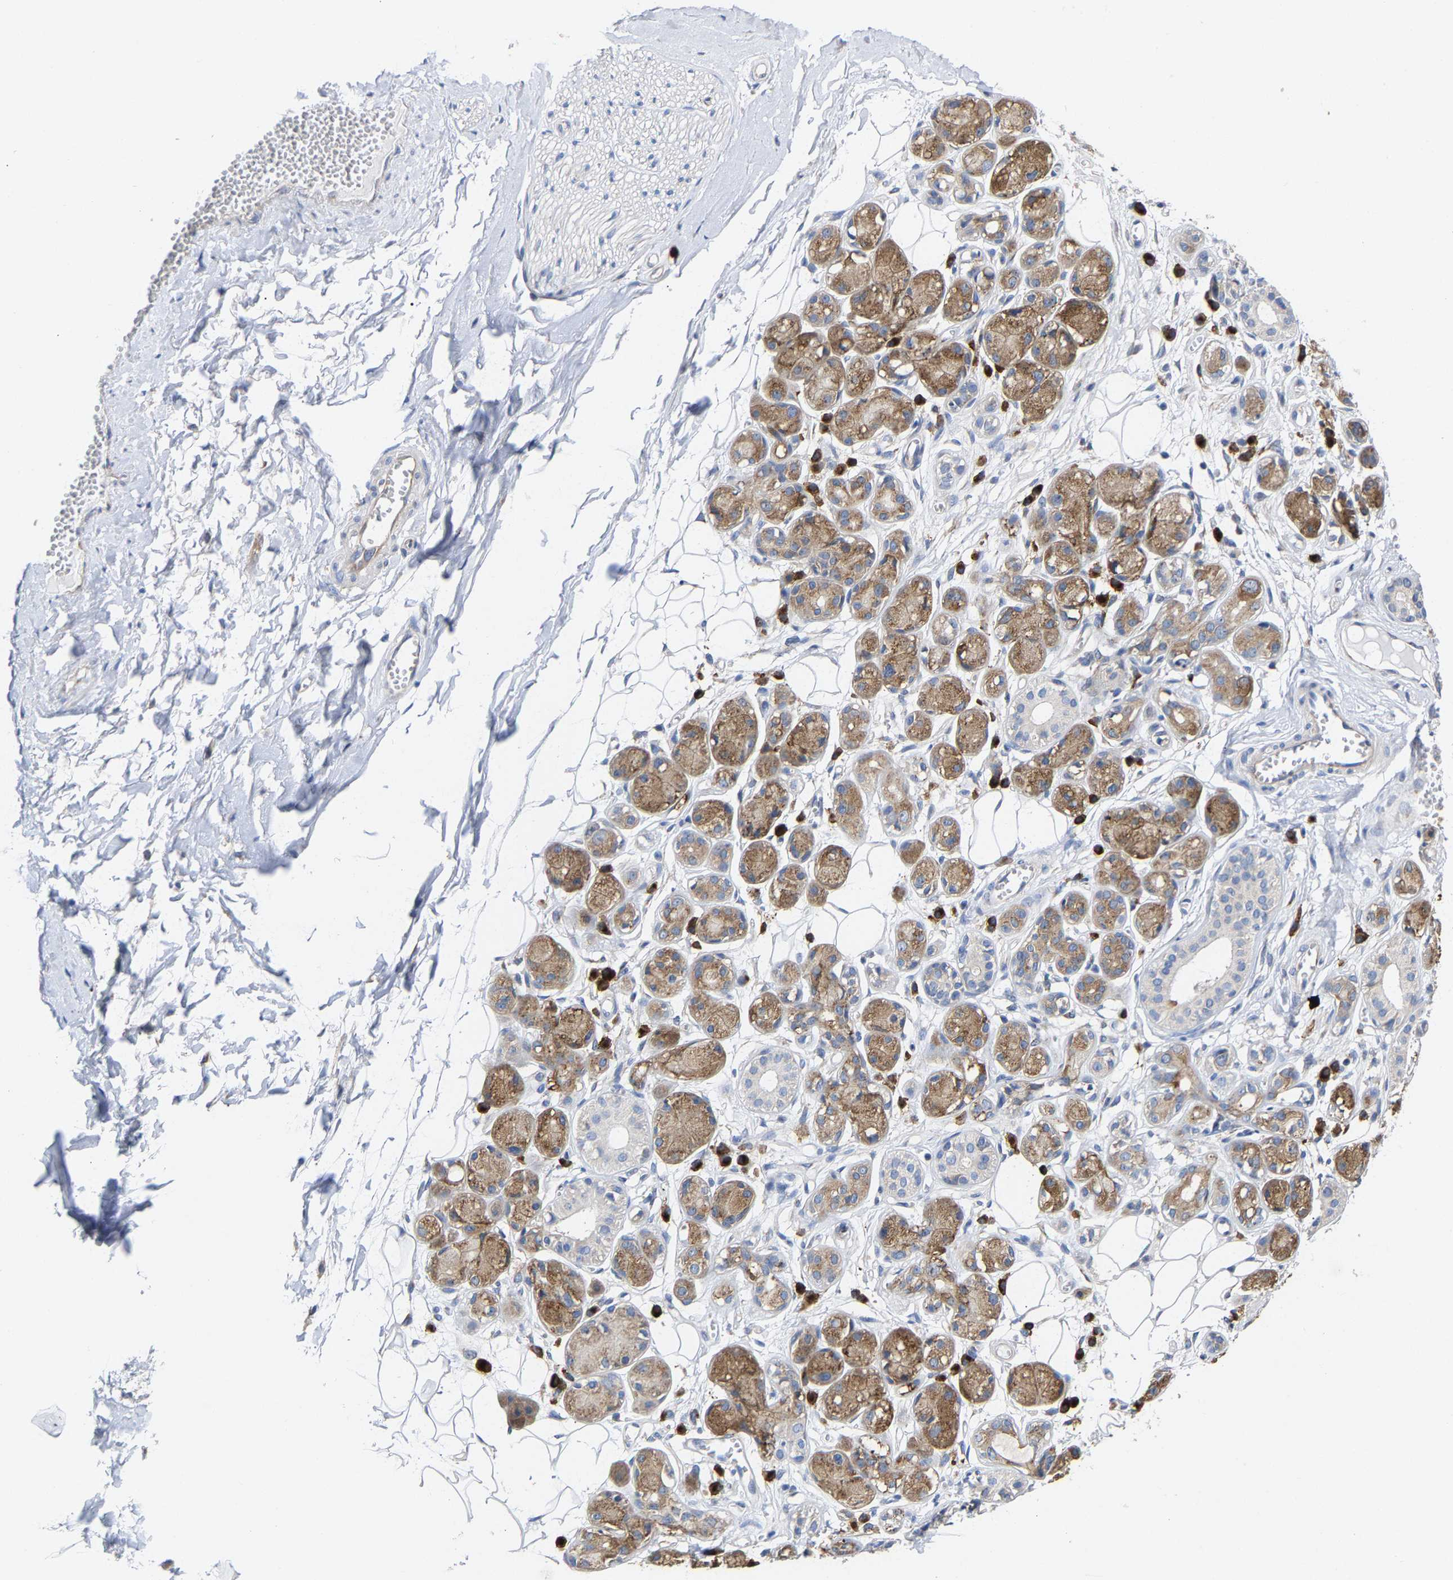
{"staining": {"intensity": "moderate", "quantity": "<25%", "location": "cytoplasmic/membranous"}, "tissue": "adipose tissue", "cell_type": "Adipocytes", "image_type": "normal", "snomed": [{"axis": "morphology", "description": "Normal tissue, NOS"}, {"axis": "morphology", "description": "Inflammation, NOS"}, {"axis": "topography", "description": "Salivary gland"}, {"axis": "topography", "description": "Peripheral nerve tissue"}], "caption": "Adipocytes reveal low levels of moderate cytoplasmic/membranous positivity in about <25% of cells in unremarkable human adipose tissue. Nuclei are stained in blue.", "gene": "PPP1R15A", "patient": {"sex": "female", "age": 75}}